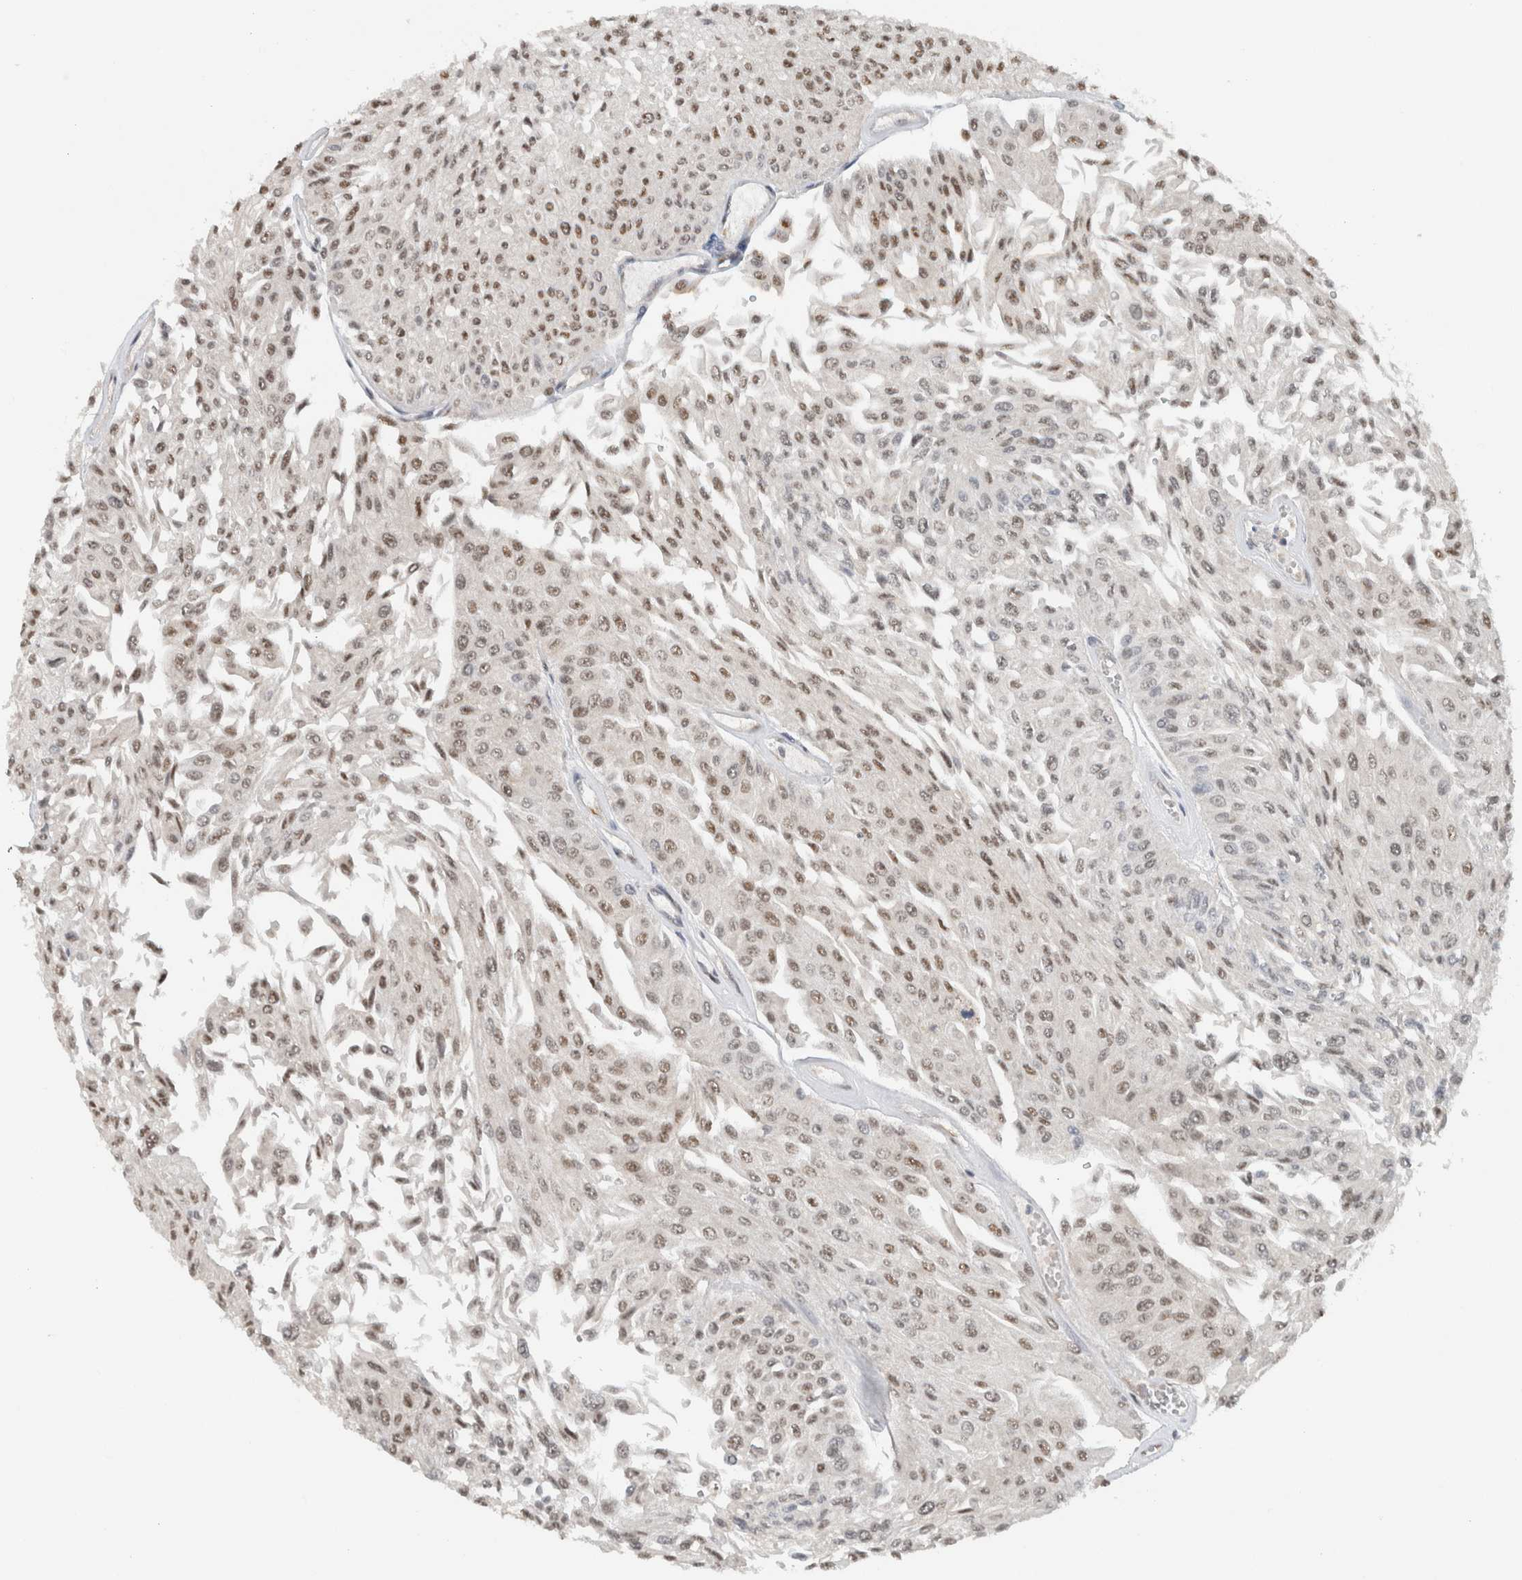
{"staining": {"intensity": "moderate", "quantity": ">75%", "location": "nuclear"}, "tissue": "urothelial cancer", "cell_type": "Tumor cells", "image_type": "cancer", "snomed": [{"axis": "morphology", "description": "Urothelial carcinoma, Low grade"}, {"axis": "topography", "description": "Urinary bladder"}], "caption": "Immunohistochemistry histopathology image of human urothelial carcinoma (low-grade) stained for a protein (brown), which displays medium levels of moderate nuclear staining in about >75% of tumor cells.", "gene": "DDX42", "patient": {"sex": "male", "age": 67}}